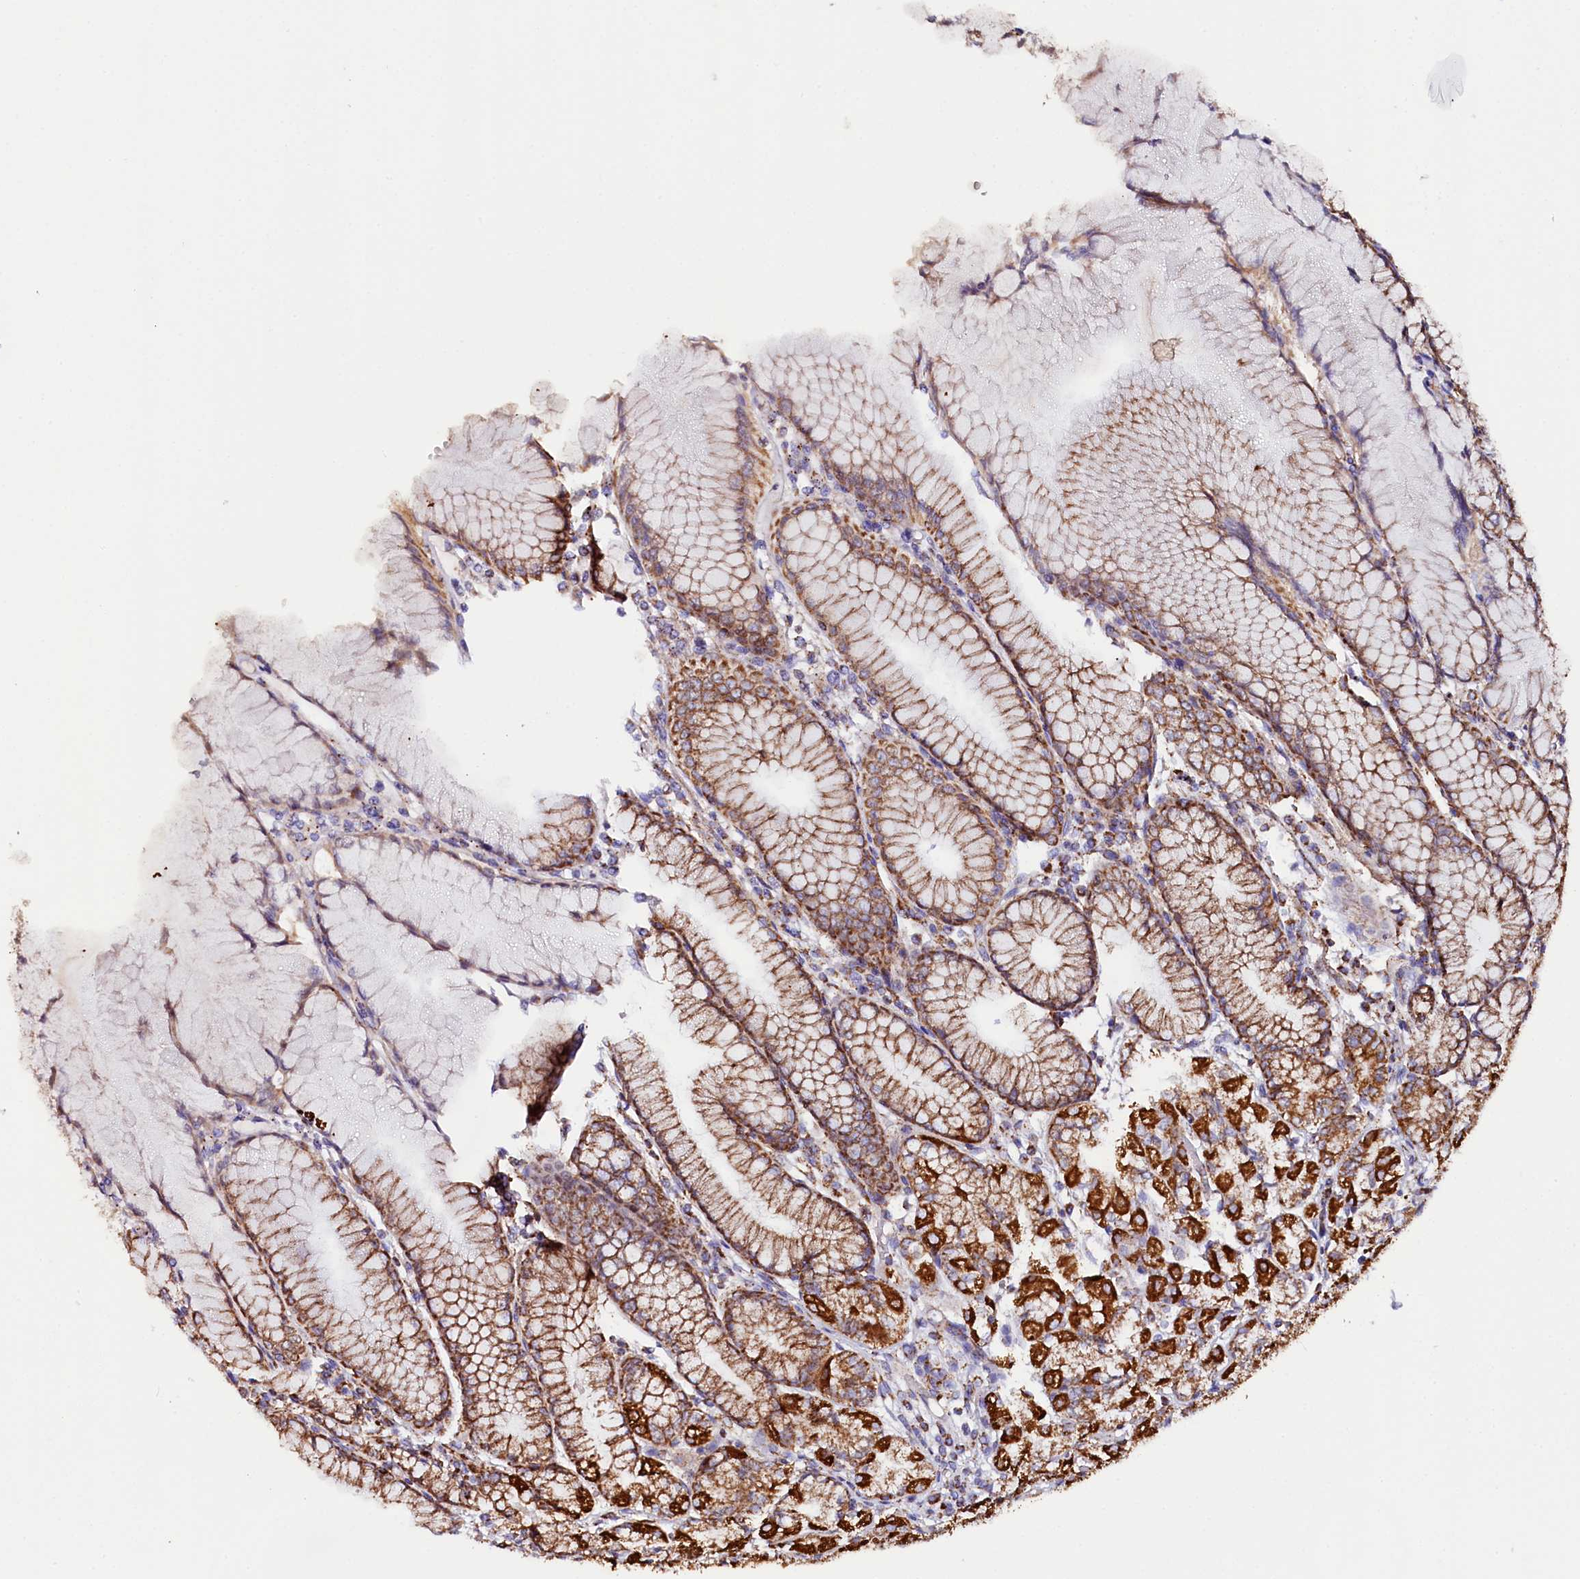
{"staining": {"intensity": "strong", "quantity": ">75%", "location": "cytoplasmic/membranous"}, "tissue": "stomach", "cell_type": "Glandular cells", "image_type": "normal", "snomed": [{"axis": "morphology", "description": "Normal tissue, NOS"}, {"axis": "topography", "description": "Stomach"}], "caption": "Brown immunohistochemical staining in benign human stomach displays strong cytoplasmic/membranous staining in approximately >75% of glandular cells. Ihc stains the protein in brown and the nuclei are stained blue.", "gene": "APLP2", "patient": {"sex": "female", "age": 57}}